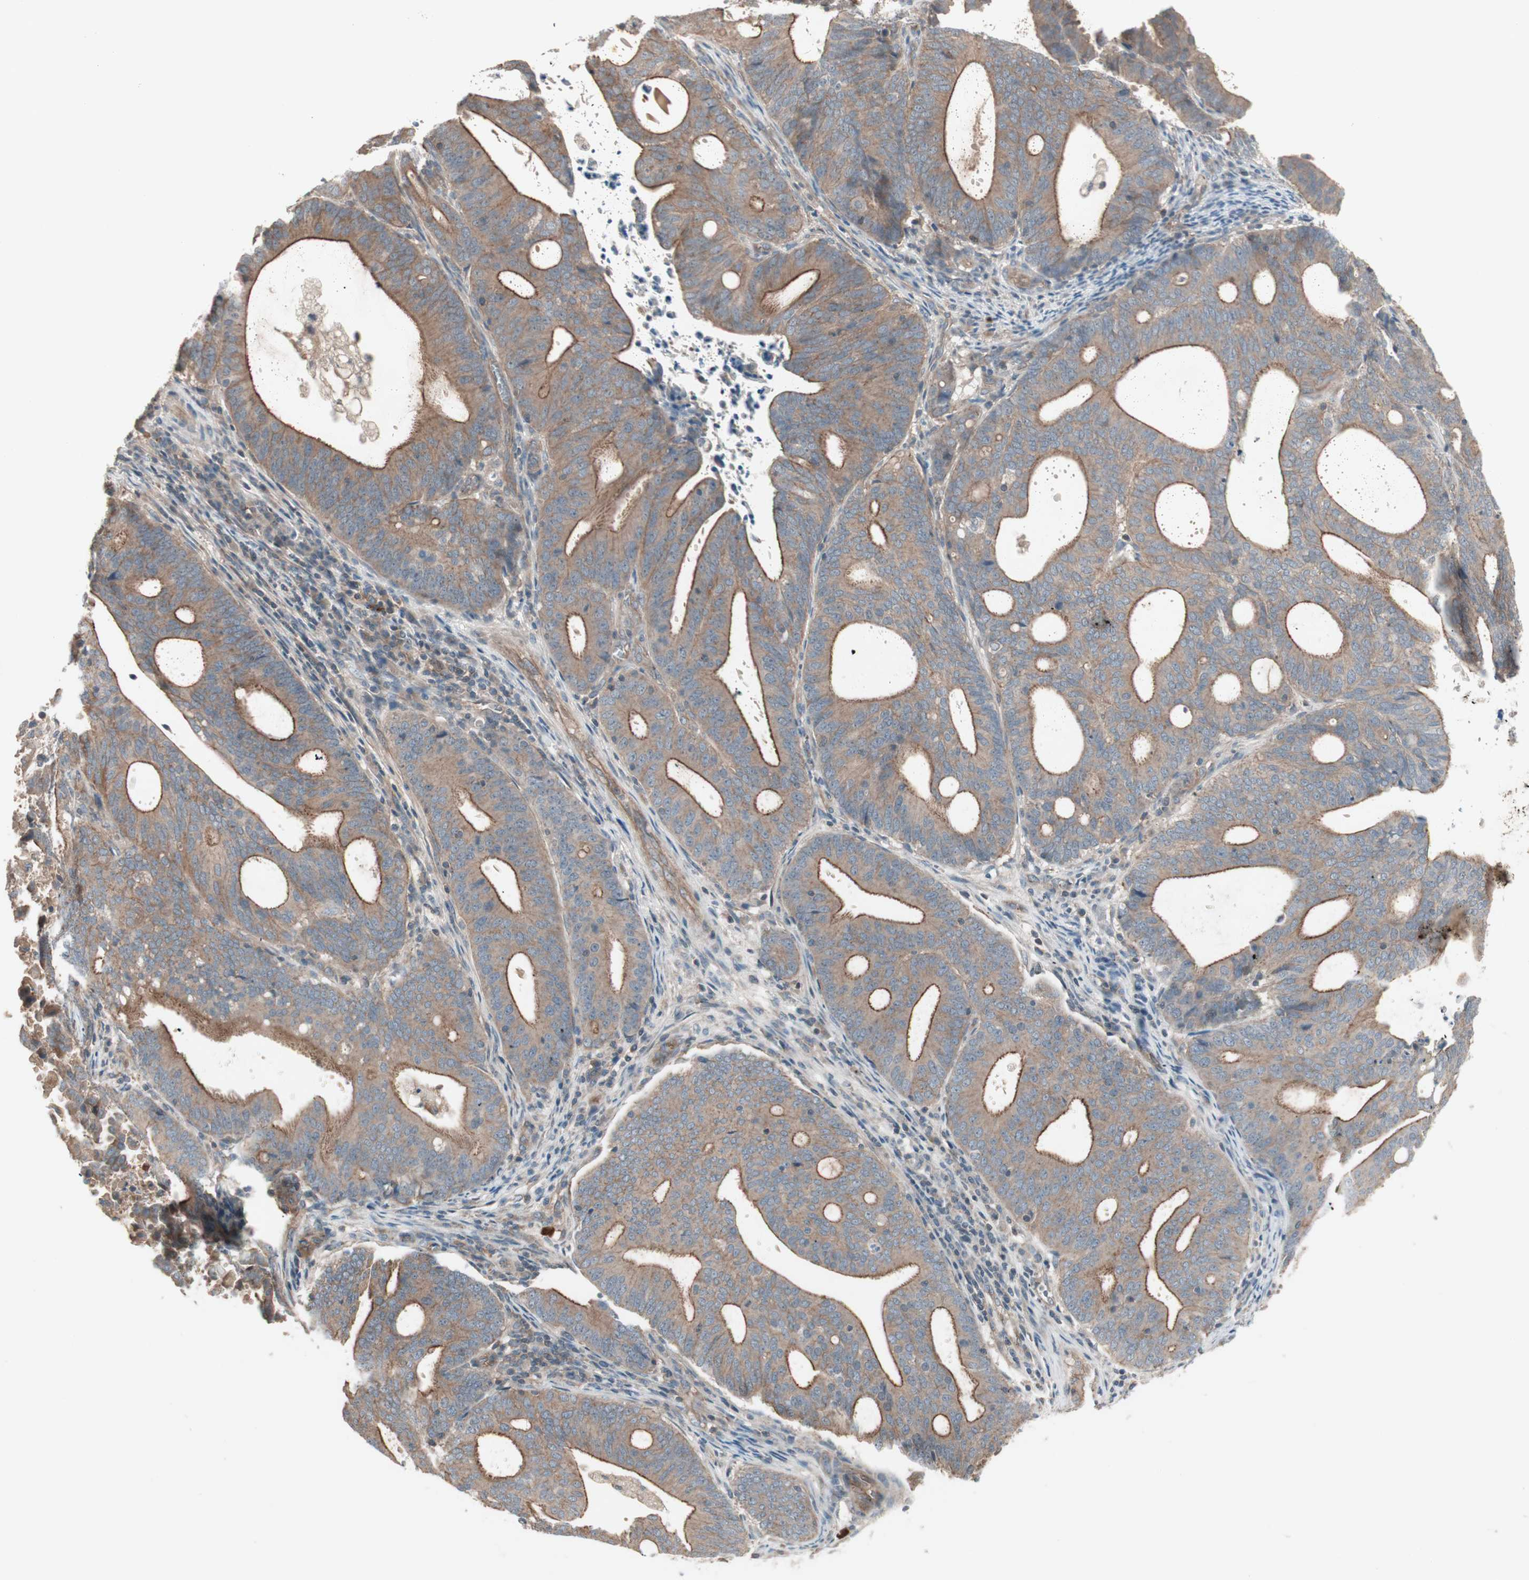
{"staining": {"intensity": "strong", "quantity": ">75%", "location": "cytoplasmic/membranous"}, "tissue": "endometrial cancer", "cell_type": "Tumor cells", "image_type": "cancer", "snomed": [{"axis": "morphology", "description": "Adenocarcinoma, NOS"}, {"axis": "topography", "description": "Uterus"}], "caption": "Immunohistochemistry (IHC) image of endometrial cancer stained for a protein (brown), which reveals high levels of strong cytoplasmic/membranous expression in about >75% of tumor cells.", "gene": "TFPI", "patient": {"sex": "female", "age": 83}}